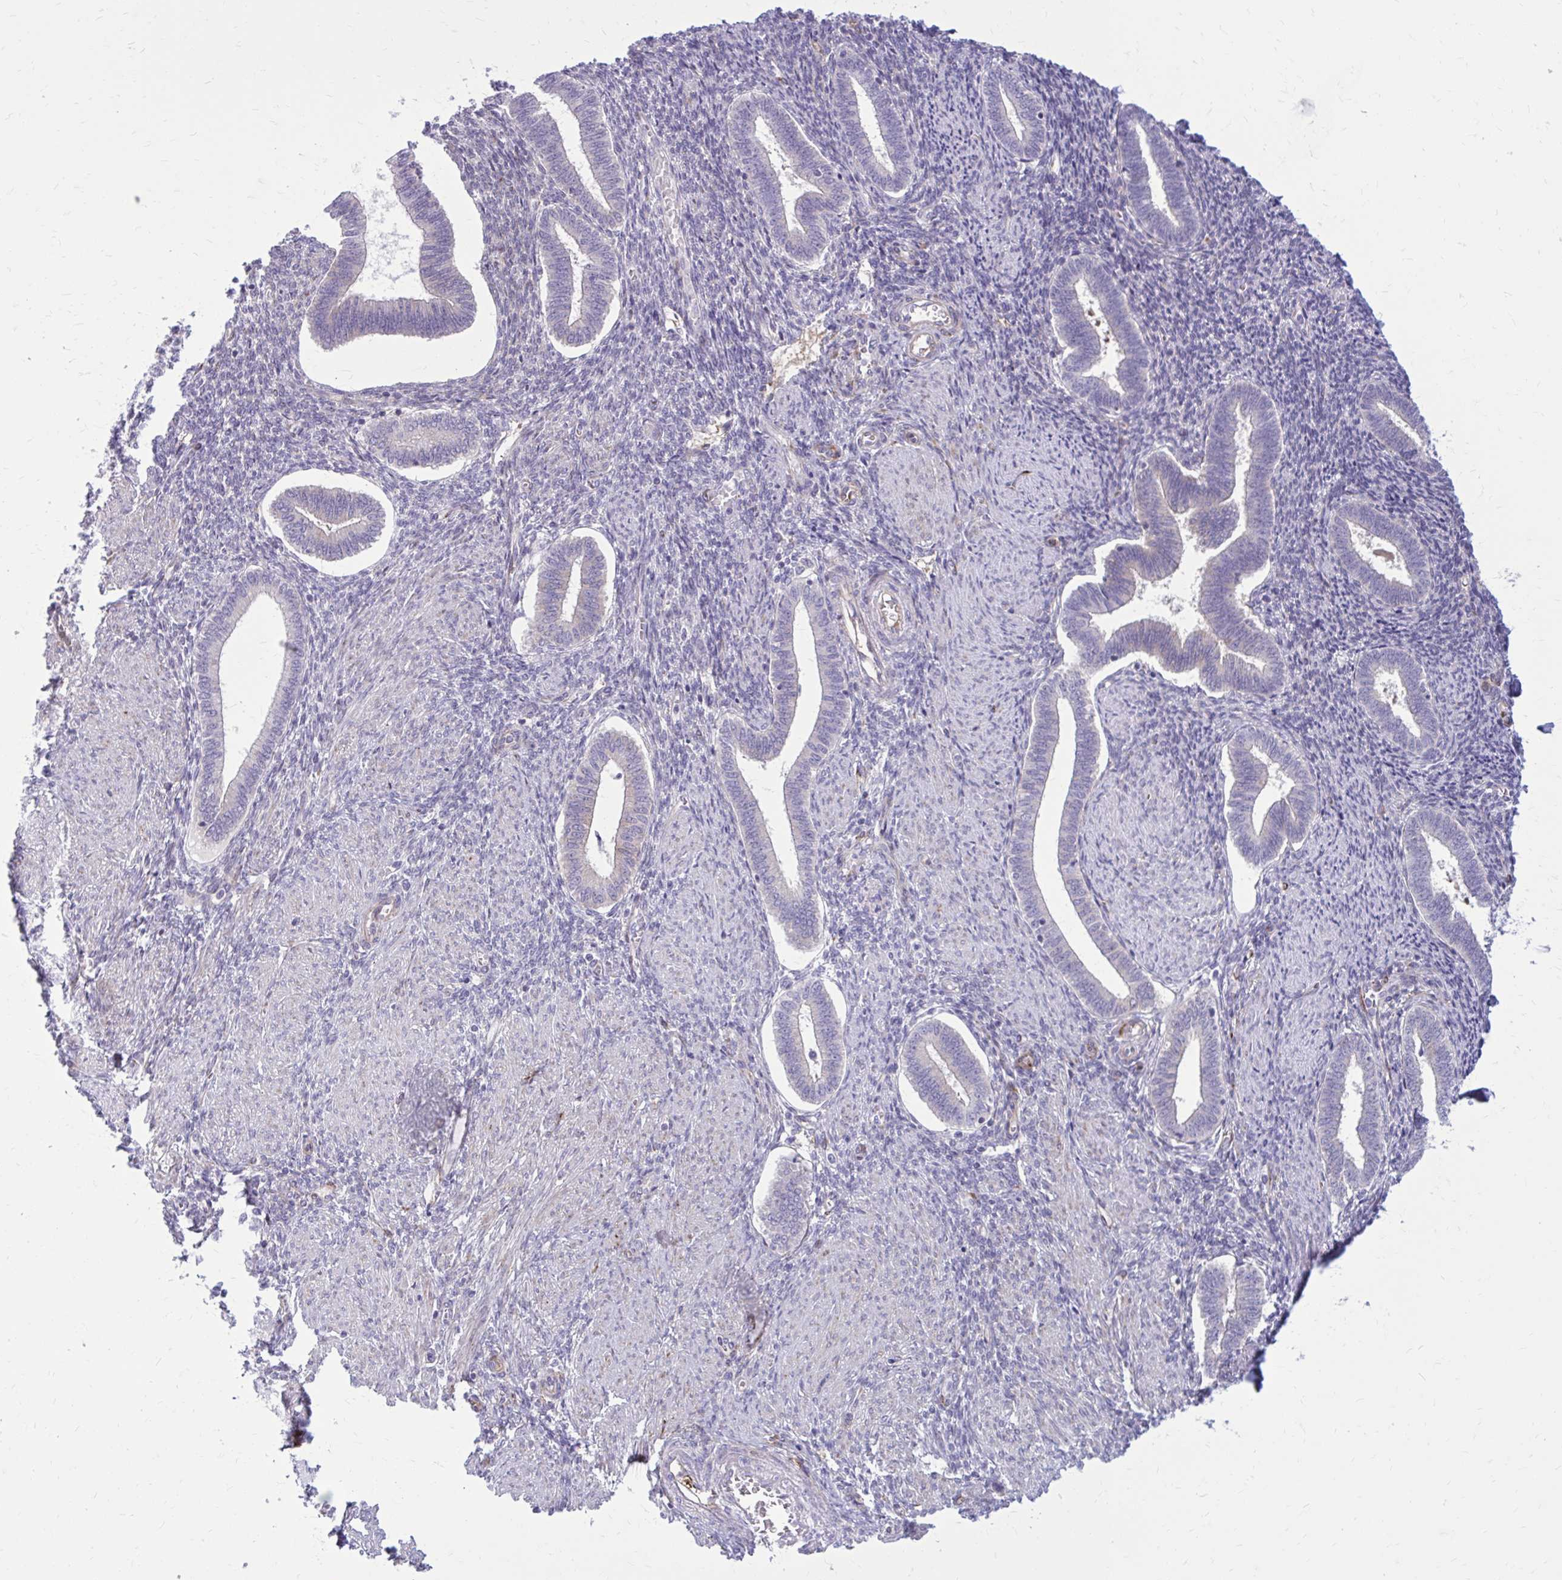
{"staining": {"intensity": "moderate", "quantity": "25%-75%", "location": "cytoplasmic/membranous"}, "tissue": "endometrium", "cell_type": "Cells in endometrial stroma", "image_type": "normal", "snomed": [{"axis": "morphology", "description": "Normal tissue, NOS"}, {"axis": "topography", "description": "Endometrium"}], "caption": "Cells in endometrial stroma reveal moderate cytoplasmic/membranous positivity in about 25%-75% of cells in benign endometrium.", "gene": "BEND5", "patient": {"sex": "female", "age": 42}}